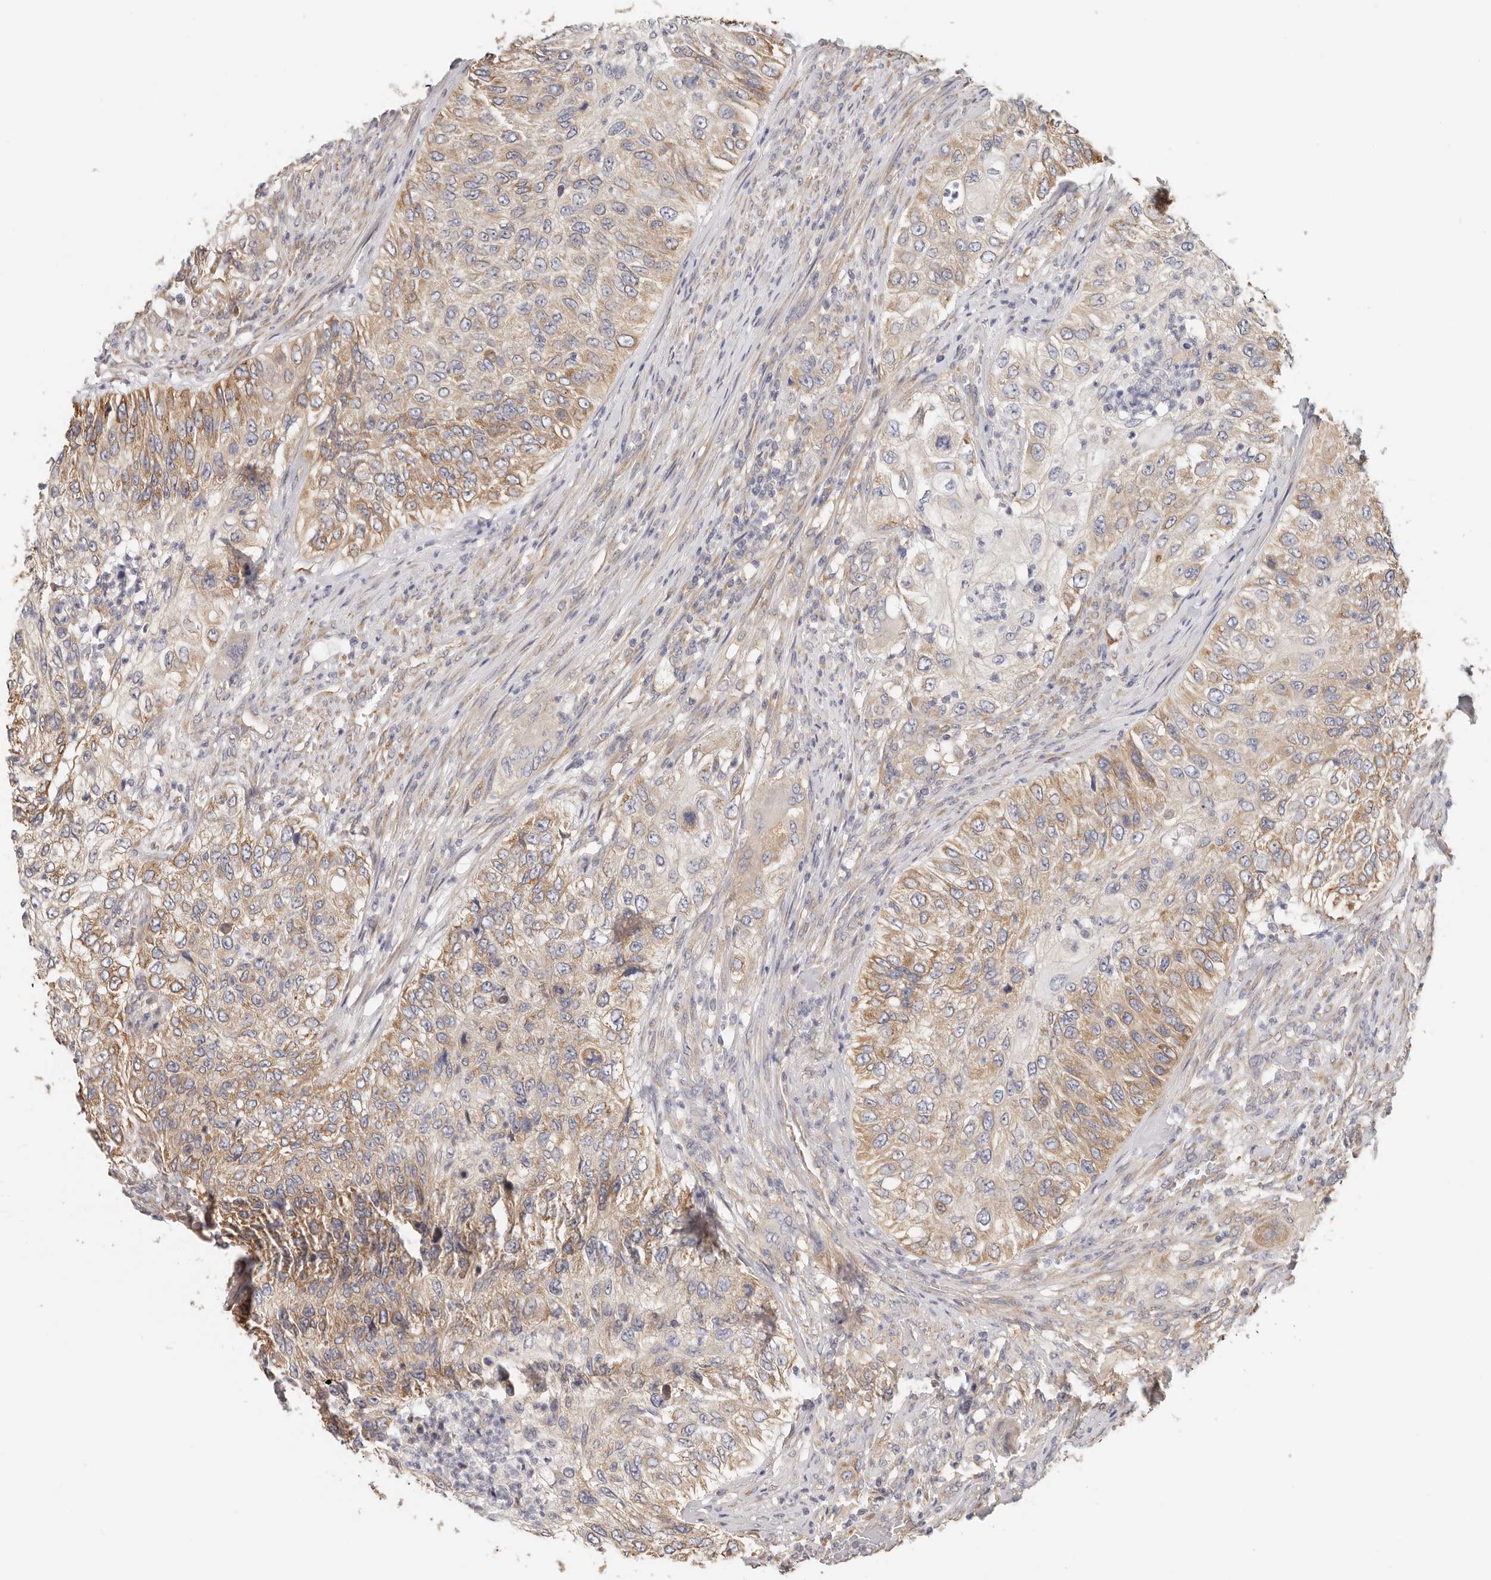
{"staining": {"intensity": "moderate", "quantity": ">75%", "location": "cytoplasmic/membranous"}, "tissue": "urothelial cancer", "cell_type": "Tumor cells", "image_type": "cancer", "snomed": [{"axis": "morphology", "description": "Urothelial carcinoma, High grade"}, {"axis": "topography", "description": "Urinary bladder"}], "caption": "Human high-grade urothelial carcinoma stained with a protein marker shows moderate staining in tumor cells.", "gene": "AFDN", "patient": {"sex": "female", "age": 60}}